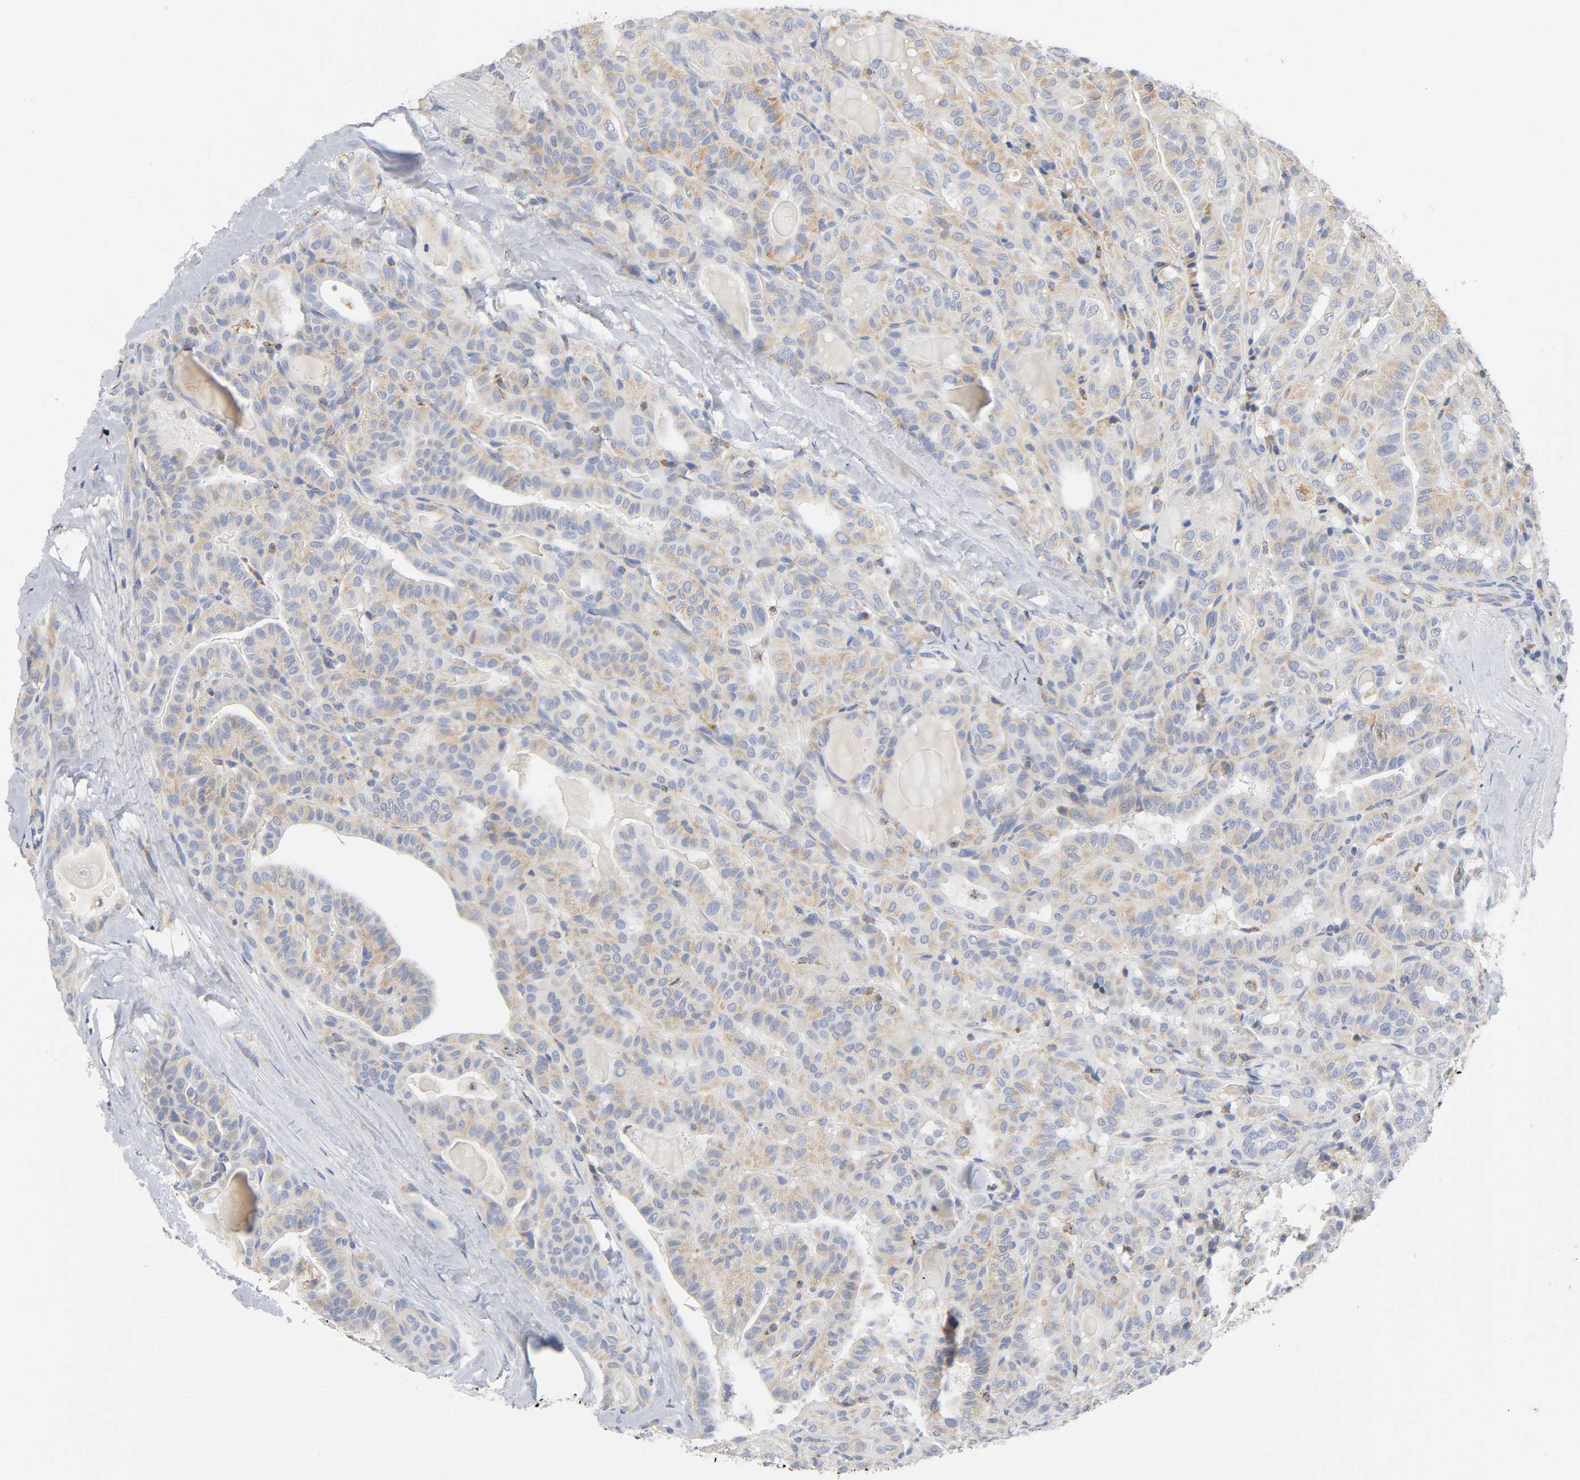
{"staining": {"intensity": "weak", "quantity": ">75%", "location": "cytoplasmic/membranous"}, "tissue": "thyroid cancer", "cell_type": "Tumor cells", "image_type": "cancer", "snomed": [{"axis": "morphology", "description": "Papillary adenocarcinoma, NOS"}, {"axis": "topography", "description": "Thyroid gland"}], "caption": "Immunohistochemical staining of thyroid cancer exhibits low levels of weak cytoplasmic/membranous protein staining in about >75% of tumor cells.", "gene": "BAK1", "patient": {"sex": "male", "age": 77}}